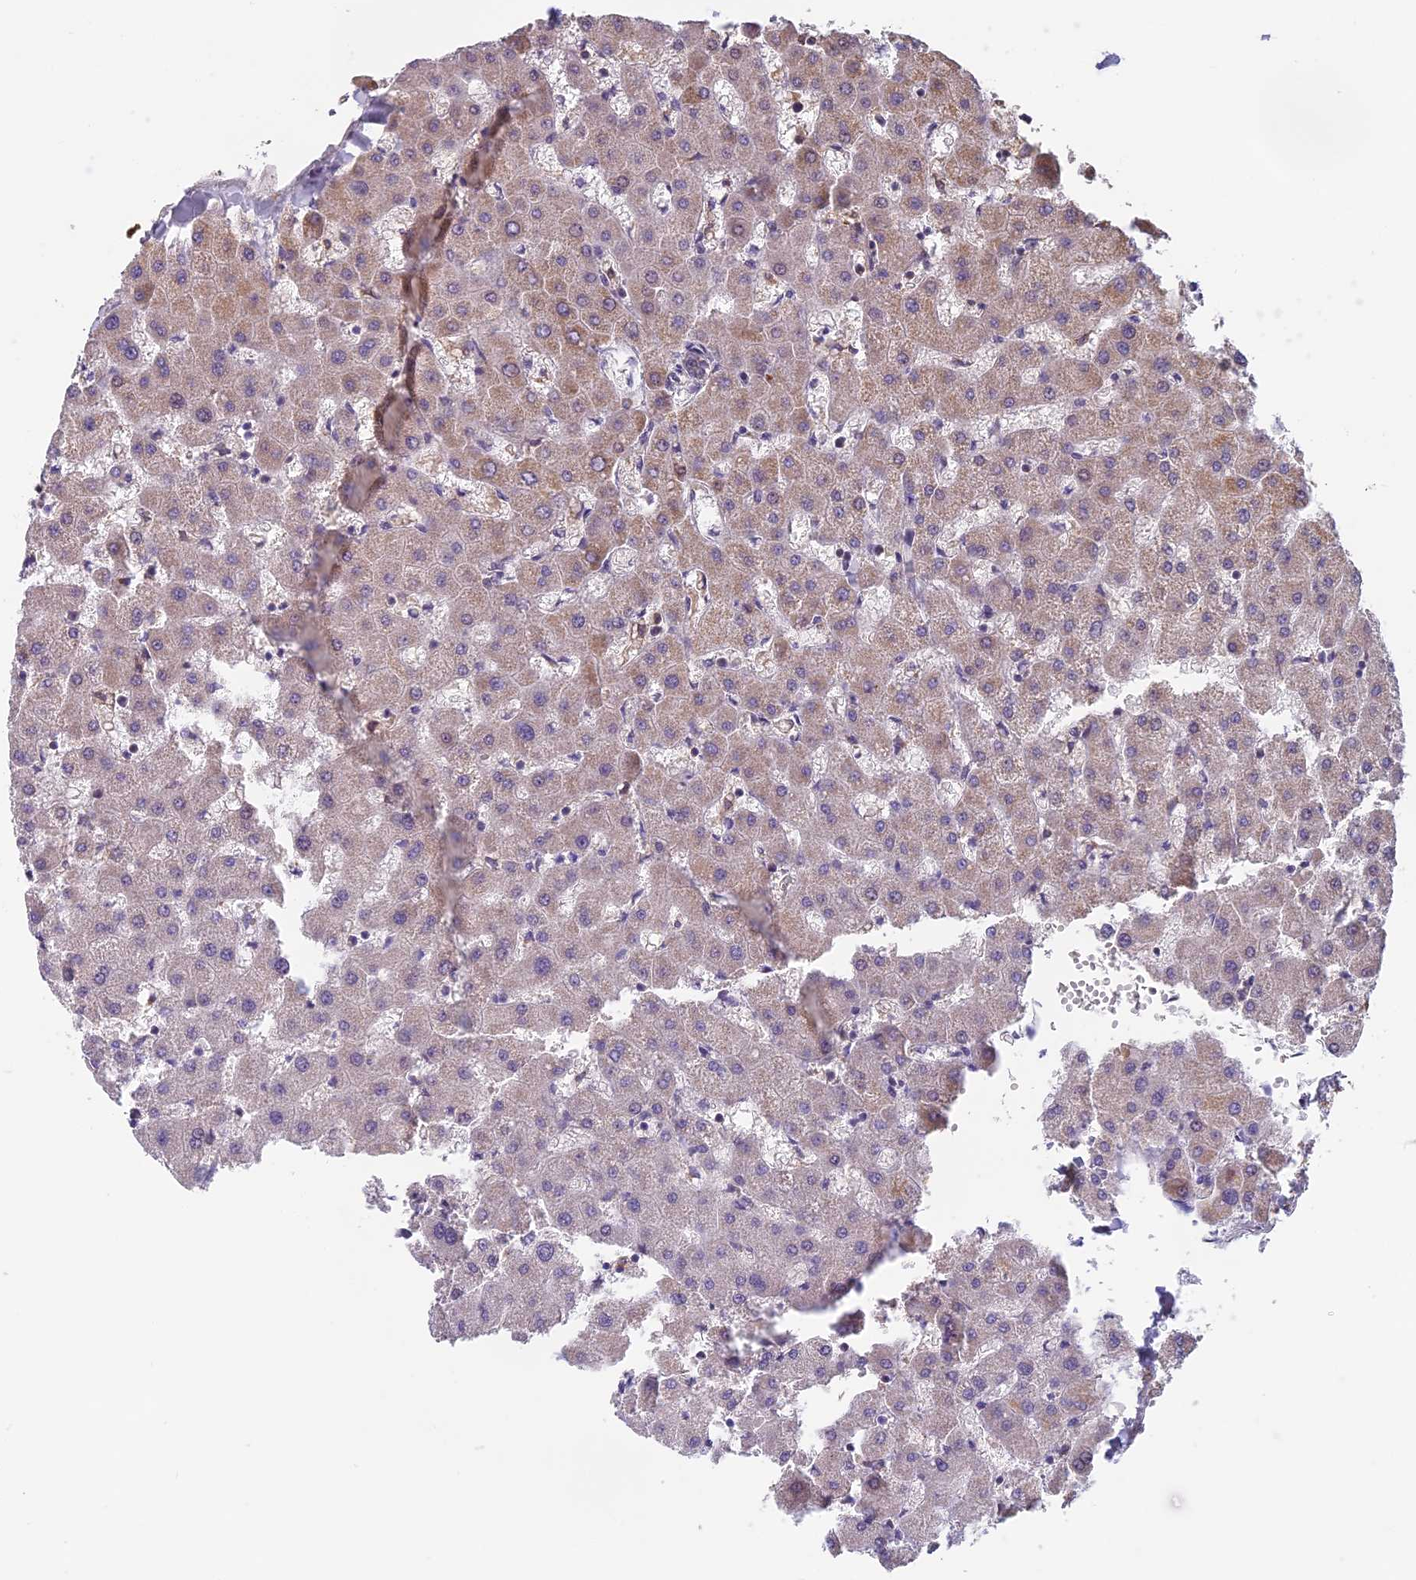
{"staining": {"intensity": "negative", "quantity": "none", "location": "none"}, "tissue": "liver", "cell_type": "Cholangiocytes", "image_type": "normal", "snomed": [{"axis": "morphology", "description": "Normal tissue, NOS"}, {"axis": "topography", "description": "Liver"}], "caption": "Immunohistochemical staining of benign human liver displays no significant staining in cholangiocytes.", "gene": "EDAR", "patient": {"sex": "female", "age": 63}}